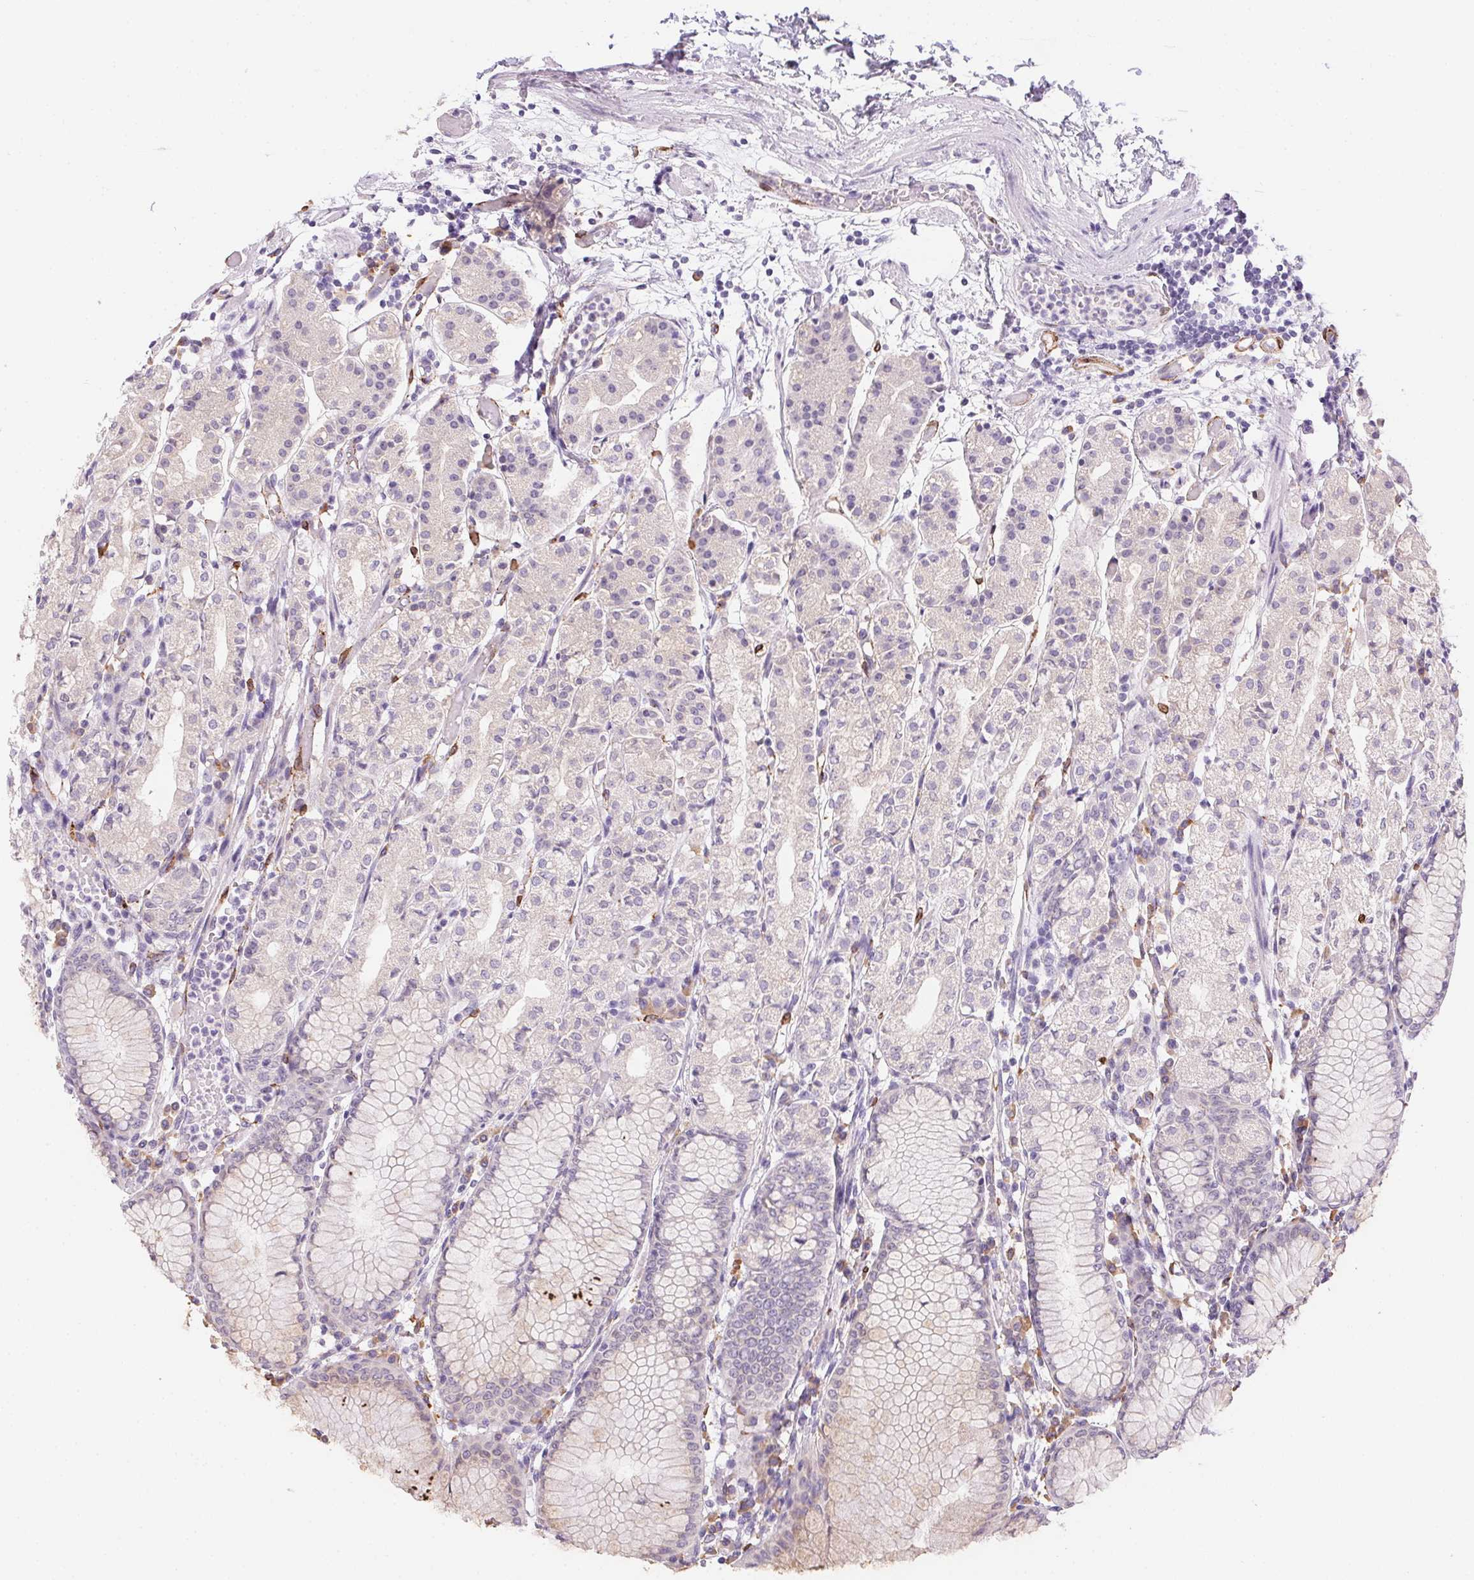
{"staining": {"intensity": "moderate", "quantity": "<25%", "location": "cytoplasmic/membranous"}, "tissue": "stomach", "cell_type": "Glandular cells", "image_type": "normal", "snomed": [{"axis": "morphology", "description": "Normal tissue, NOS"}, {"axis": "topography", "description": "Stomach"}], "caption": "Stomach stained for a protein displays moderate cytoplasmic/membranous positivity in glandular cells.", "gene": "HRC", "patient": {"sex": "female", "age": 57}}